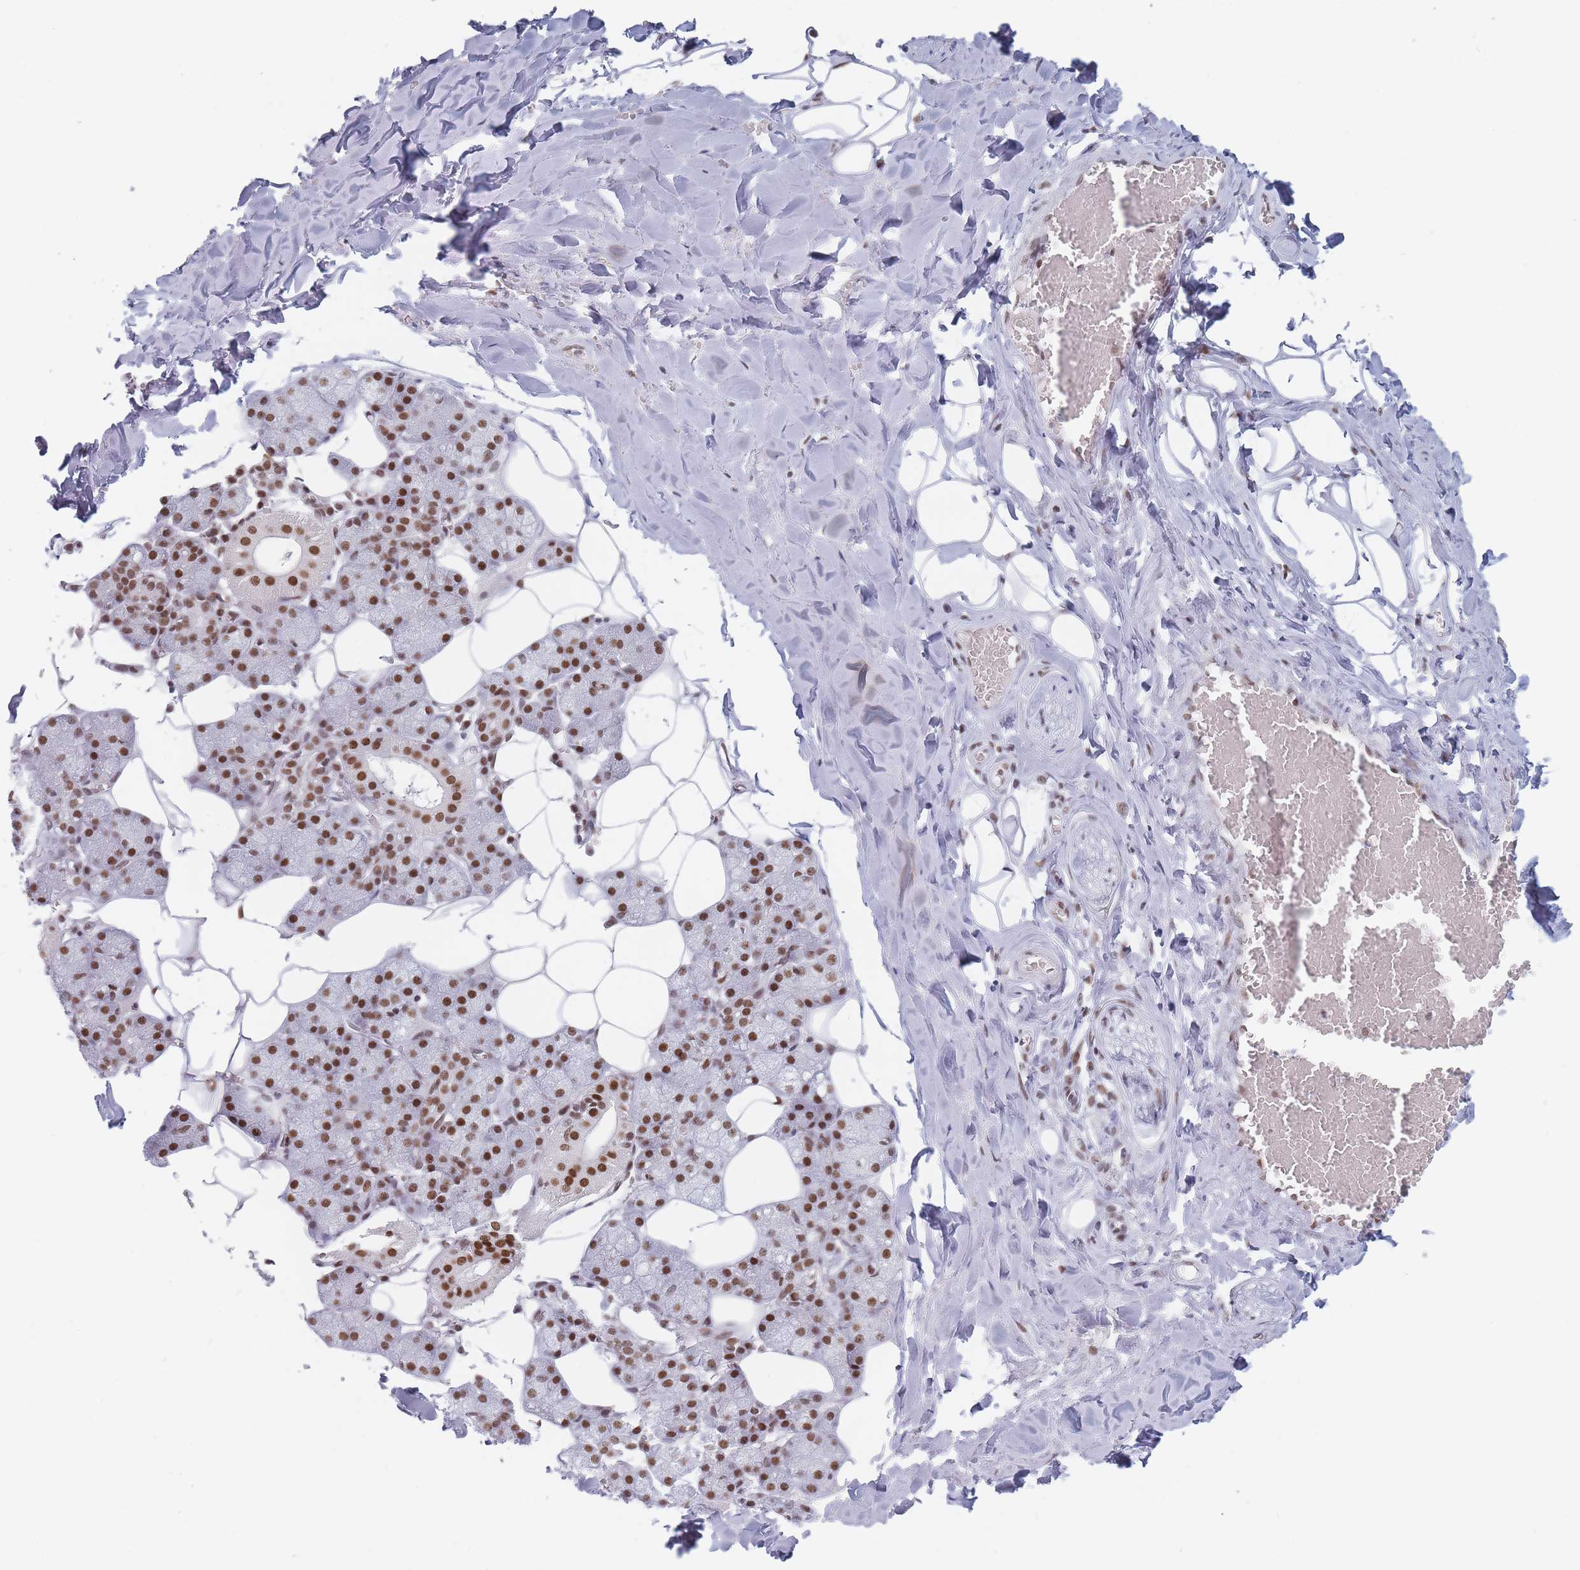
{"staining": {"intensity": "strong", "quantity": ">75%", "location": "nuclear"}, "tissue": "salivary gland", "cell_type": "Glandular cells", "image_type": "normal", "snomed": [{"axis": "morphology", "description": "Normal tissue, NOS"}, {"axis": "topography", "description": "Salivary gland"}], "caption": "High-power microscopy captured an immunohistochemistry image of normal salivary gland, revealing strong nuclear staining in approximately >75% of glandular cells.", "gene": "SAFB2", "patient": {"sex": "male", "age": 62}}